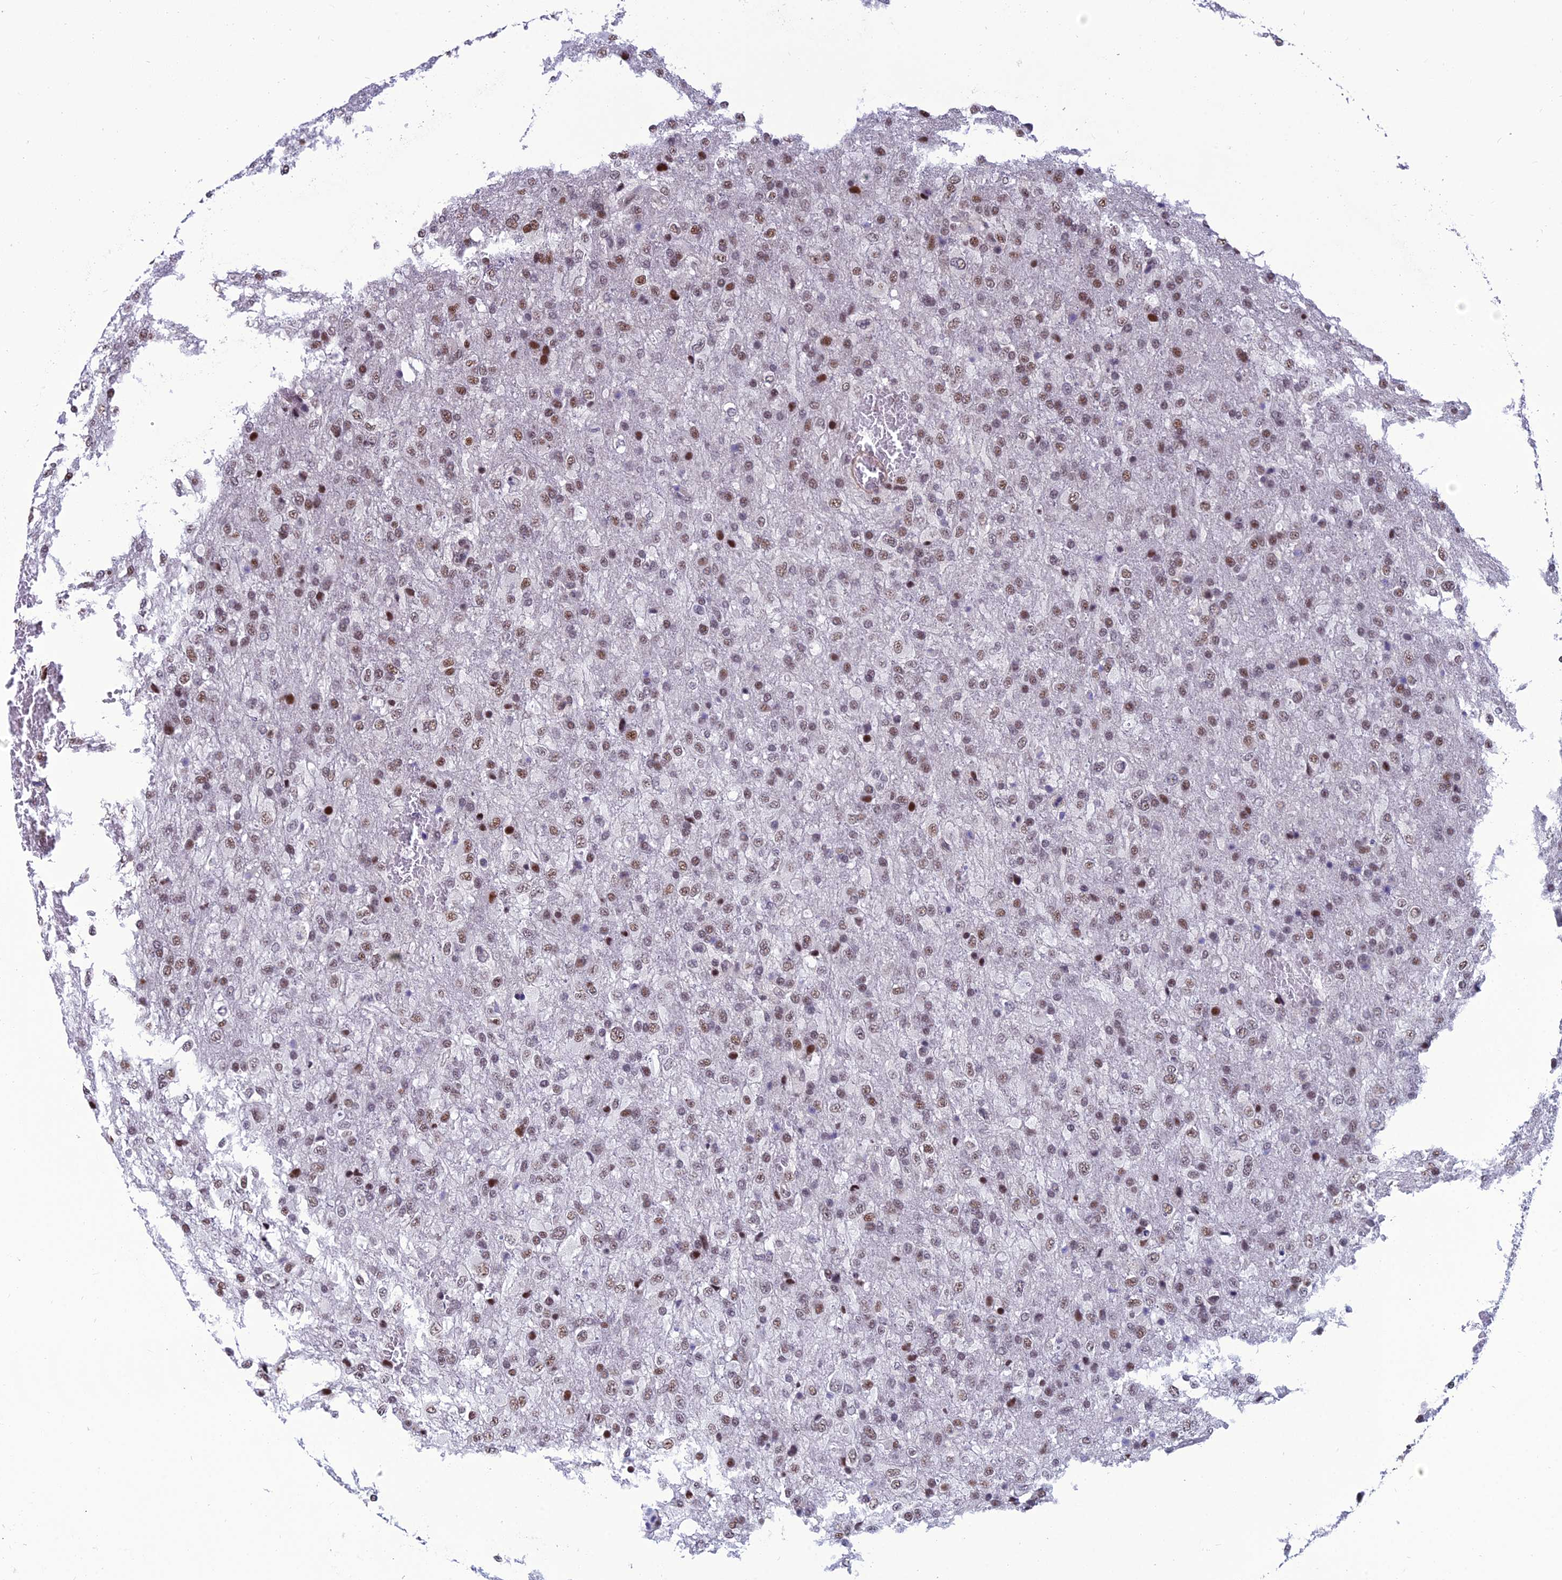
{"staining": {"intensity": "moderate", "quantity": "25%-75%", "location": "nuclear"}, "tissue": "glioma", "cell_type": "Tumor cells", "image_type": "cancer", "snomed": [{"axis": "morphology", "description": "Glioma, malignant, High grade"}, {"axis": "topography", "description": "Brain"}], "caption": "Immunohistochemistry (IHC) image of neoplastic tissue: human glioma stained using immunohistochemistry (IHC) exhibits medium levels of moderate protein expression localized specifically in the nuclear of tumor cells, appearing as a nuclear brown color.", "gene": "RSRC1", "patient": {"sex": "female", "age": 74}}